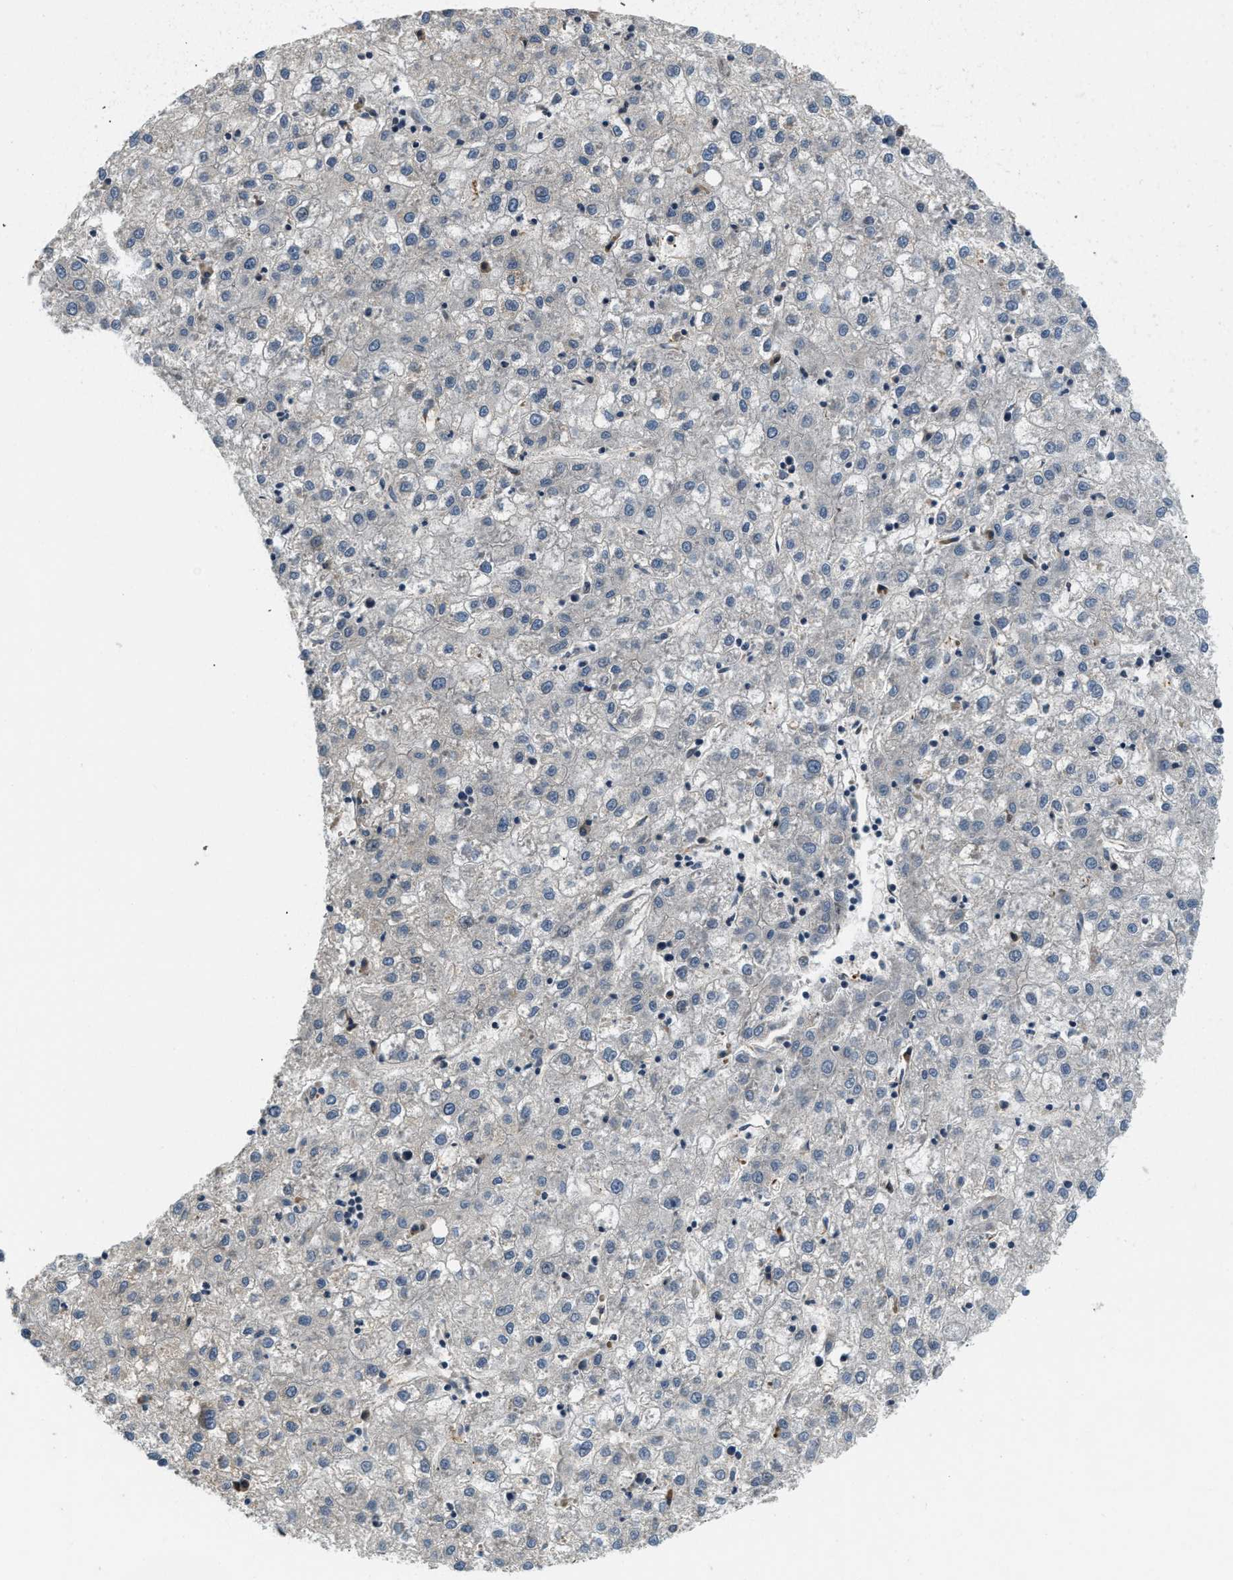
{"staining": {"intensity": "negative", "quantity": "none", "location": "none"}, "tissue": "liver cancer", "cell_type": "Tumor cells", "image_type": "cancer", "snomed": [{"axis": "morphology", "description": "Carcinoma, Hepatocellular, NOS"}, {"axis": "topography", "description": "Liver"}], "caption": "DAB immunohistochemical staining of liver cancer exhibits no significant positivity in tumor cells.", "gene": "ALOX12", "patient": {"sex": "male", "age": 72}}